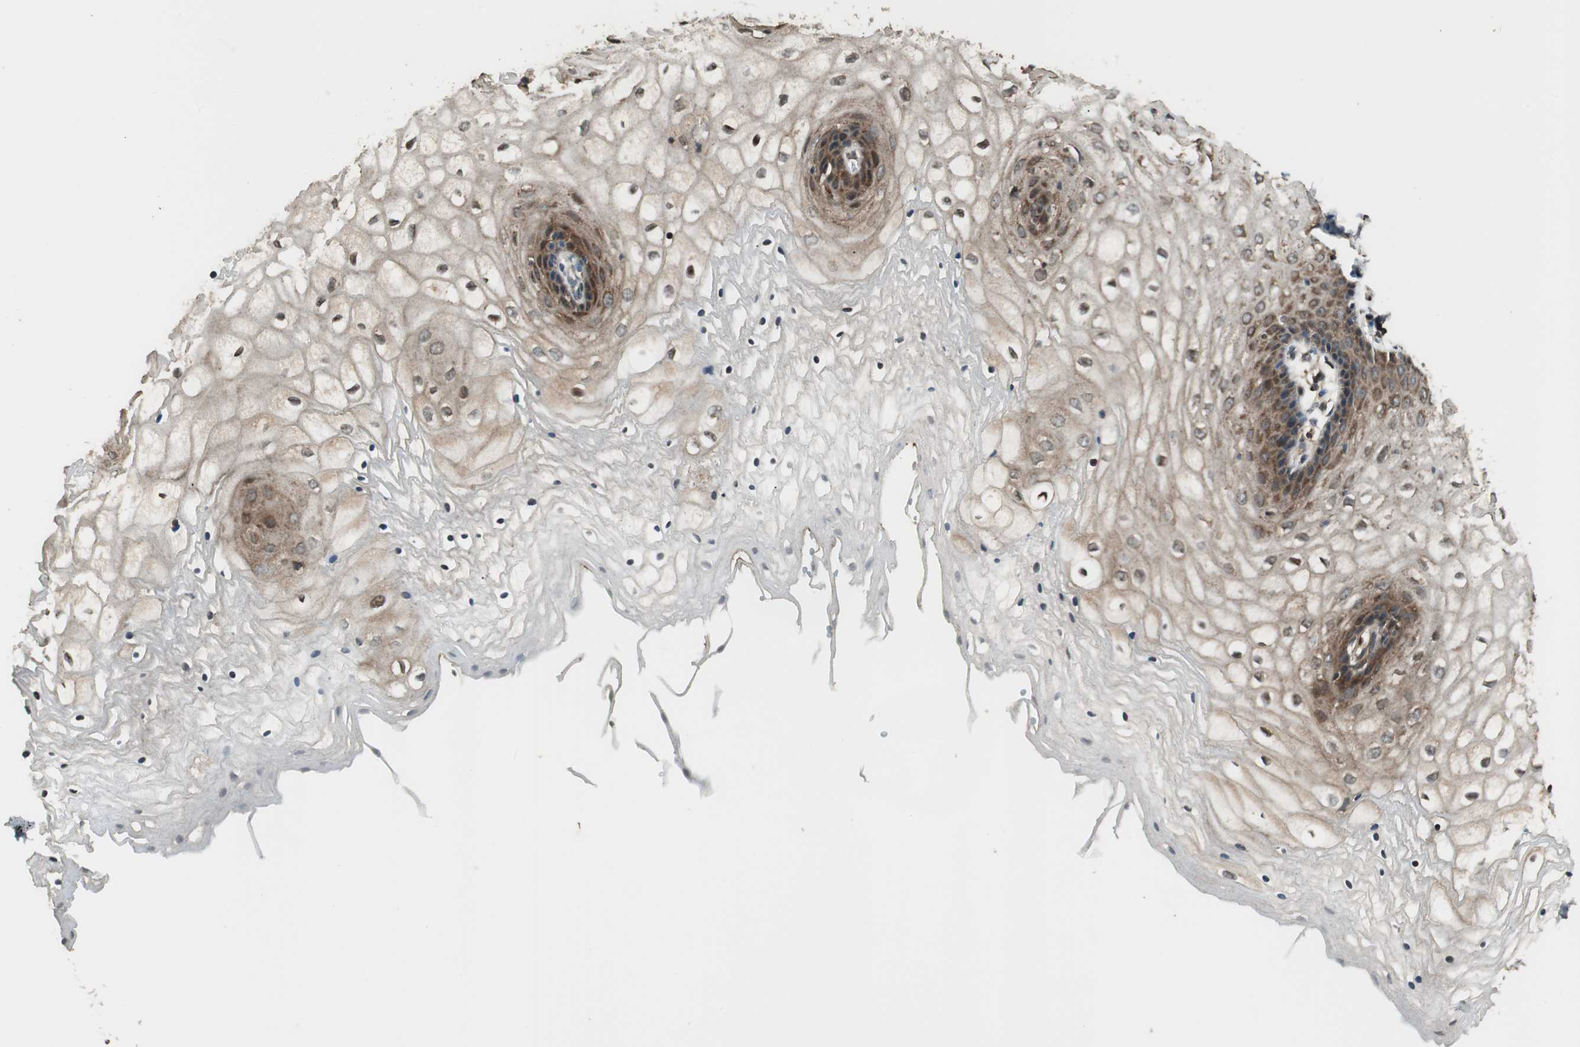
{"staining": {"intensity": "strong", "quantity": ">75%", "location": "cytoplasmic/membranous,nuclear"}, "tissue": "vagina", "cell_type": "Squamous epithelial cells", "image_type": "normal", "snomed": [{"axis": "morphology", "description": "Normal tissue, NOS"}, {"axis": "topography", "description": "Vagina"}], "caption": "Vagina stained for a protein shows strong cytoplasmic/membranous,nuclear positivity in squamous epithelial cells. Using DAB (3,3'-diaminobenzidine) (brown) and hematoxylin (blue) stains, captured at high magnification using brightfield microscopy.", "gene": "CNOT4", "patient": {"sex": "female", "age": 34}}